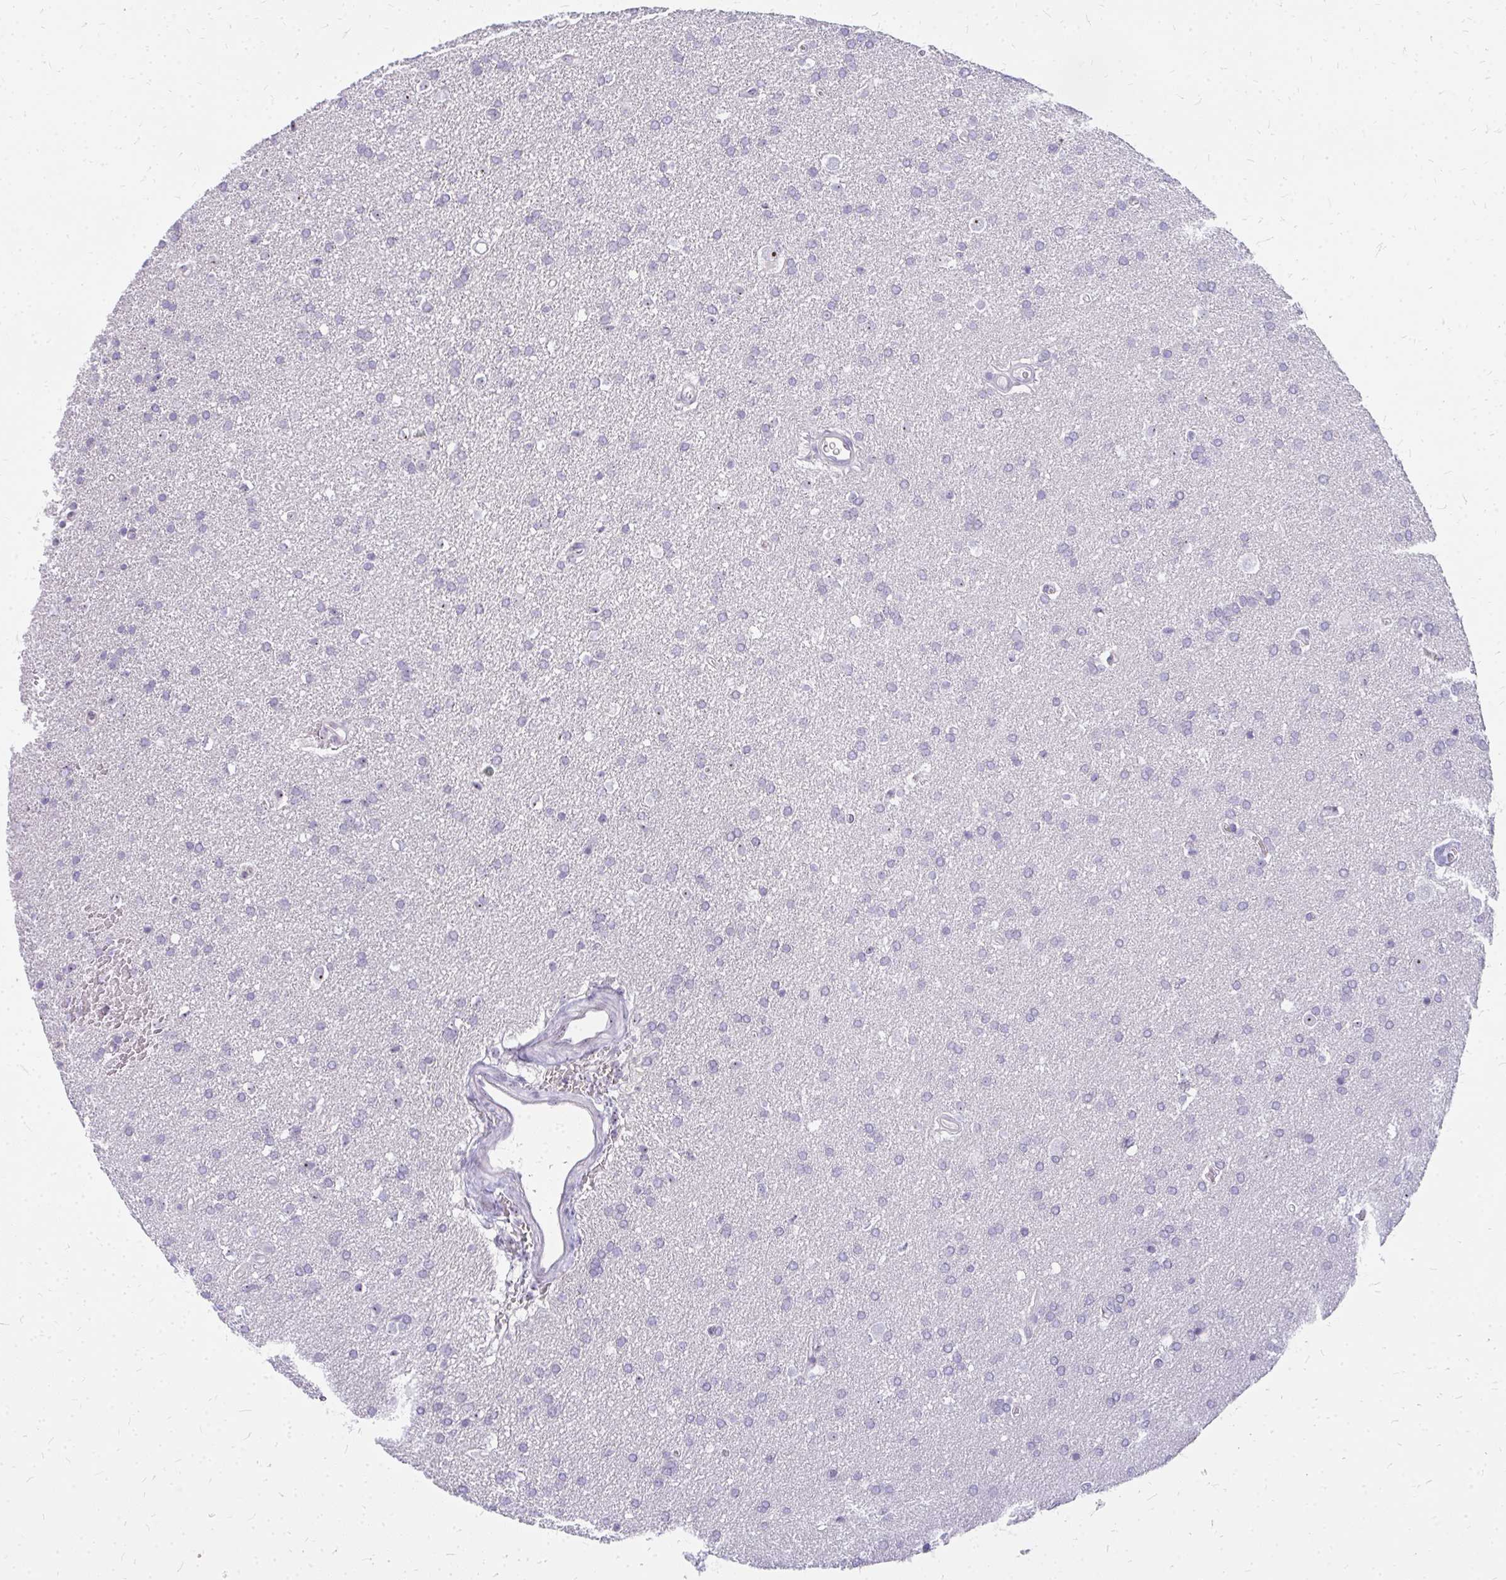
{"staining": {"intensity": "negative", "quantity": "none", "location": "none"}, "tissue": "glioma", "cell_type": "Tumor cells", "image_type": "cancer", "snomed": [{"axis": "morphology", "description": "Glioma, malignant, Low grade"}, {"axis": "topography", "description": "Brain"}], "caption": "Immunohistochemistry (IHC) of human glioma demonstrates no staining in tumor cells.", "gene": "FAM9A", "patient": {"sex": "female", "age": 34}}